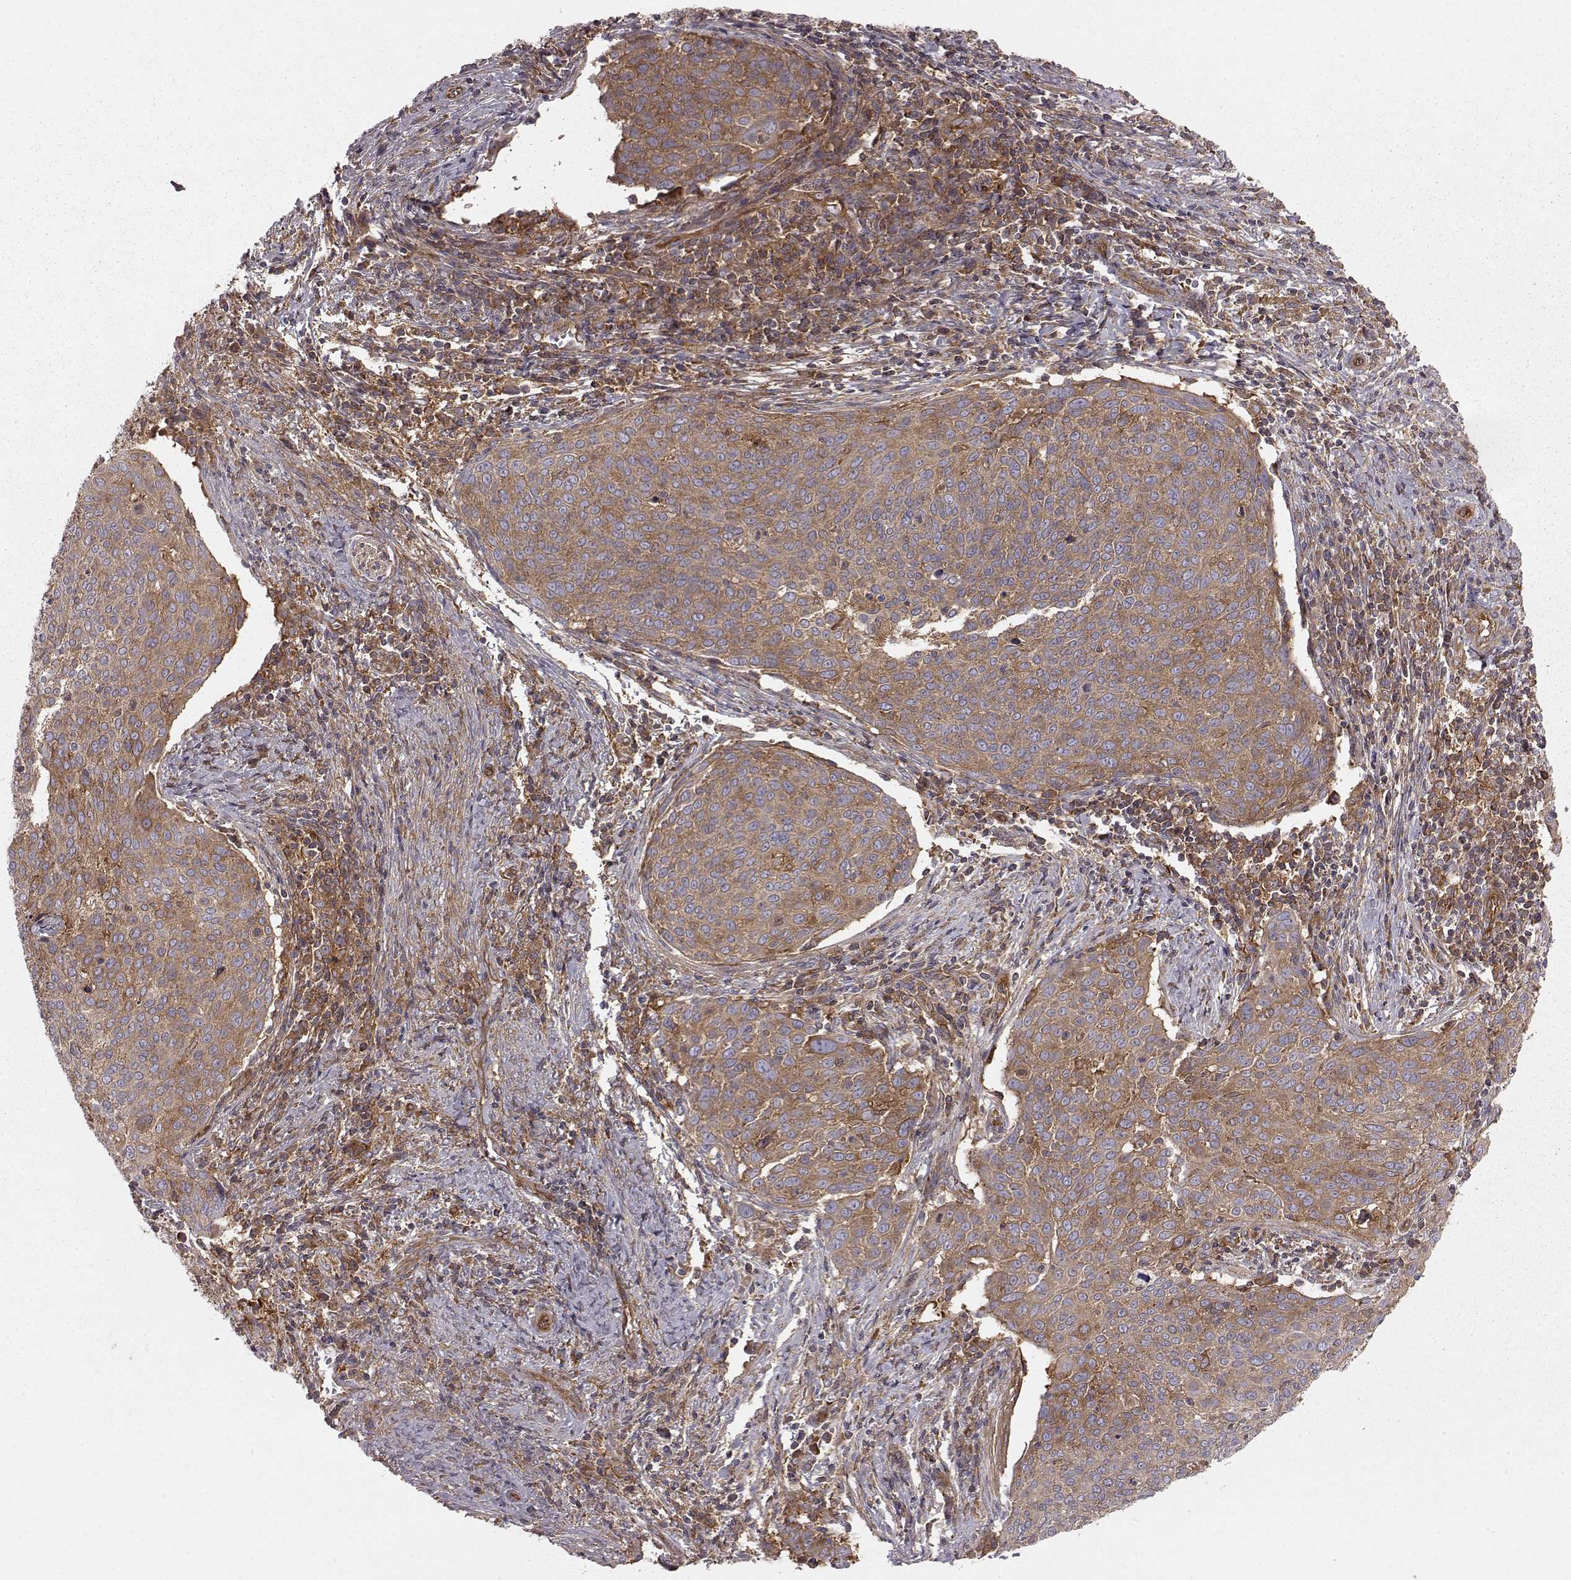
{"staining": {"intensity": "moderate", "quantity": "25%-75%", "location": "cytoplasmic/membranous"}, "tissue": "cervical cancer", "cell_type": "Tumor cells", "image_type": "cancer", "snomed": [{"axis": "morphology", "description": "Squamous cell carcinoma, NOS"}, {"axis": "topography", "description": "Cervix"}], "caption": "Cervical cancer (squamous cell carcinoma) stained with DAB (3,3'-diaminobenzidine) IHC exhibits medium levels of moderate cytoplasmic/membranous expression in about 25%-75% of tumor cells.", "gene": "RABGAP1", "patient": {"sex": "female", "age": 39}}